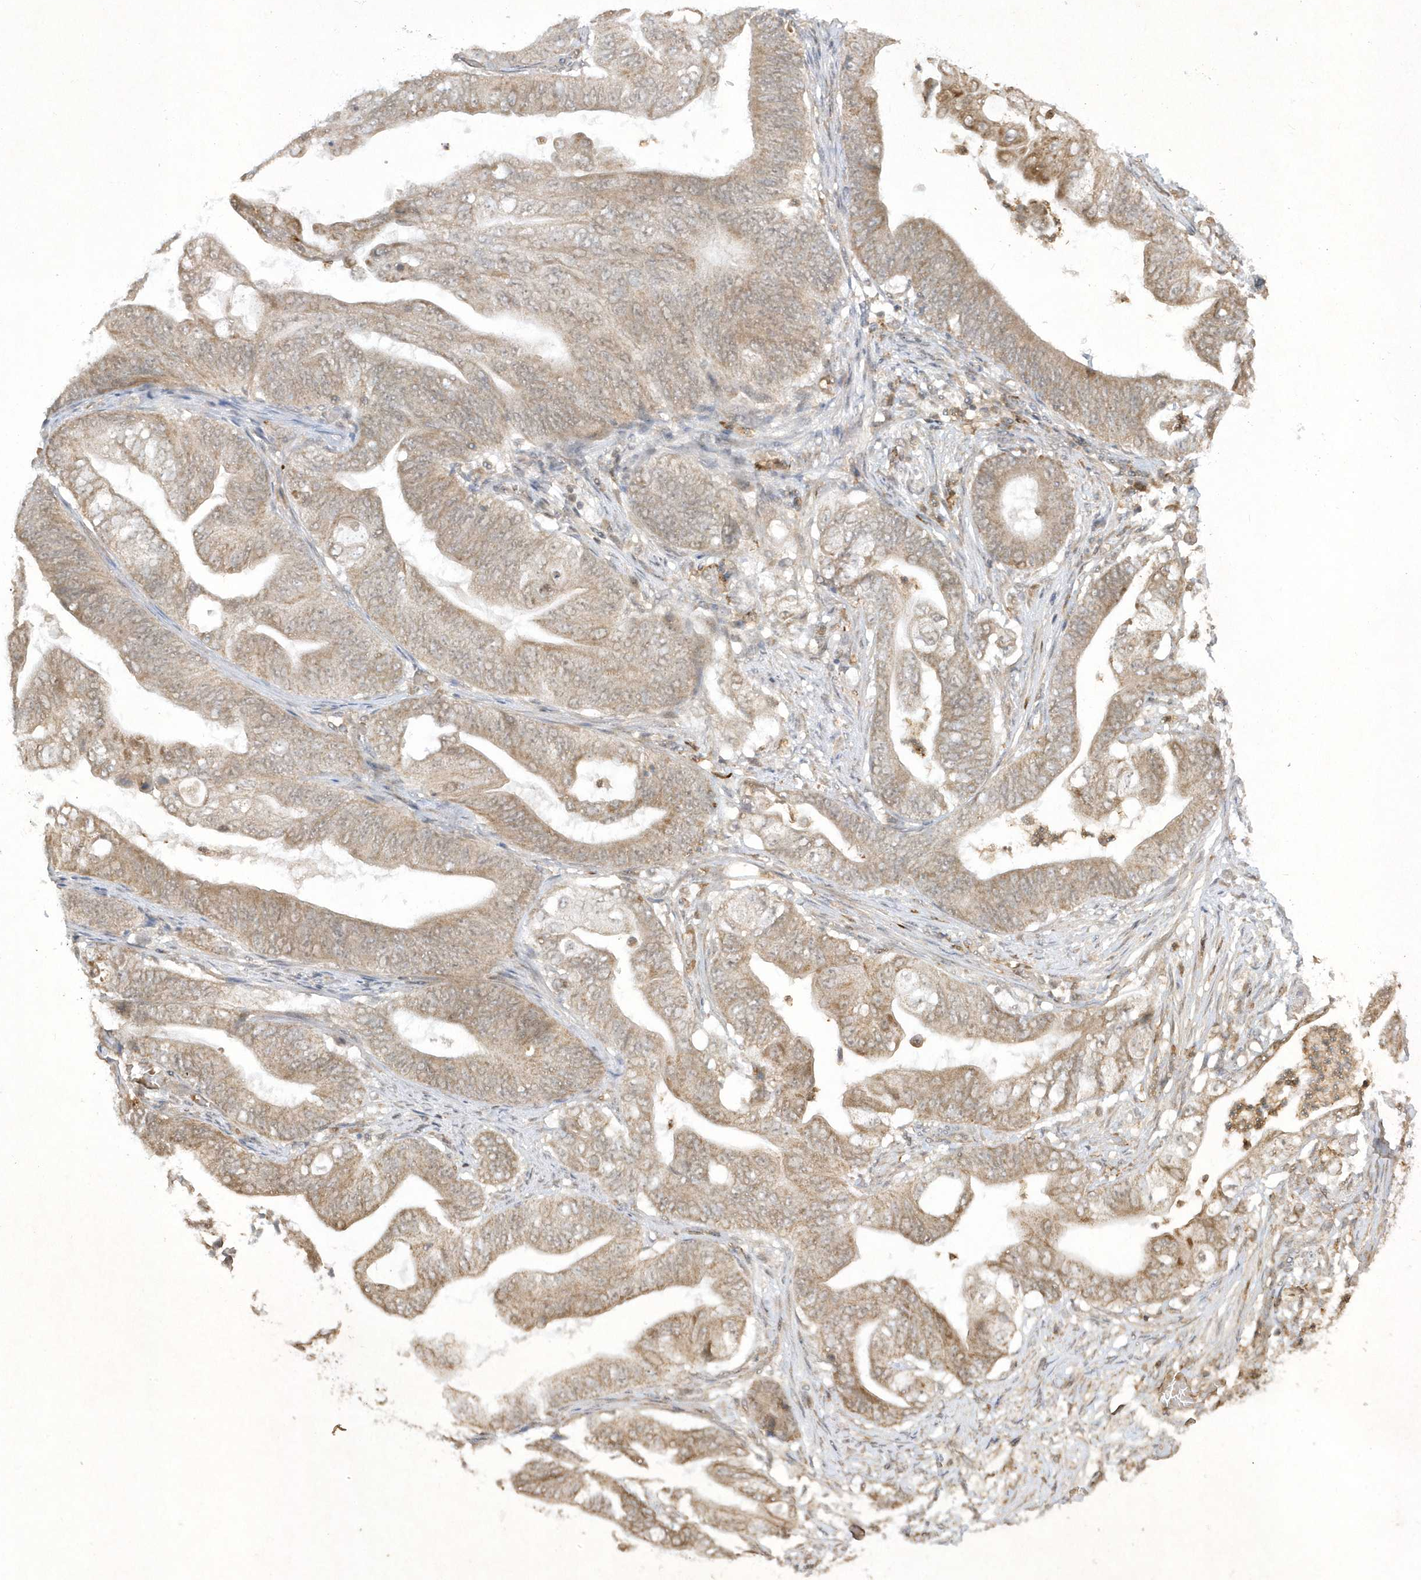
{"staining": {"intensity": "weak", "quantity": "25%-75%", "location": "cytoplasmic/membranous"}, "tissue": "stomach cancer", "cell_type": "Tumor cells", "image_type": "cancer", "snomed": [{"axis": "morphology", "description": "Adenocarcinoma, NOS"}, {"axis": "topography", "description": "Stomach"}], "caption": "Human stomach adenocarcinoma stained for a protein (brown) reveals weak cytoplasmic/membranous positive staining in about 25%-75% of tumor cells.", "gene": "ZNF213", "patient": {"sex": "female", "age": 73}}